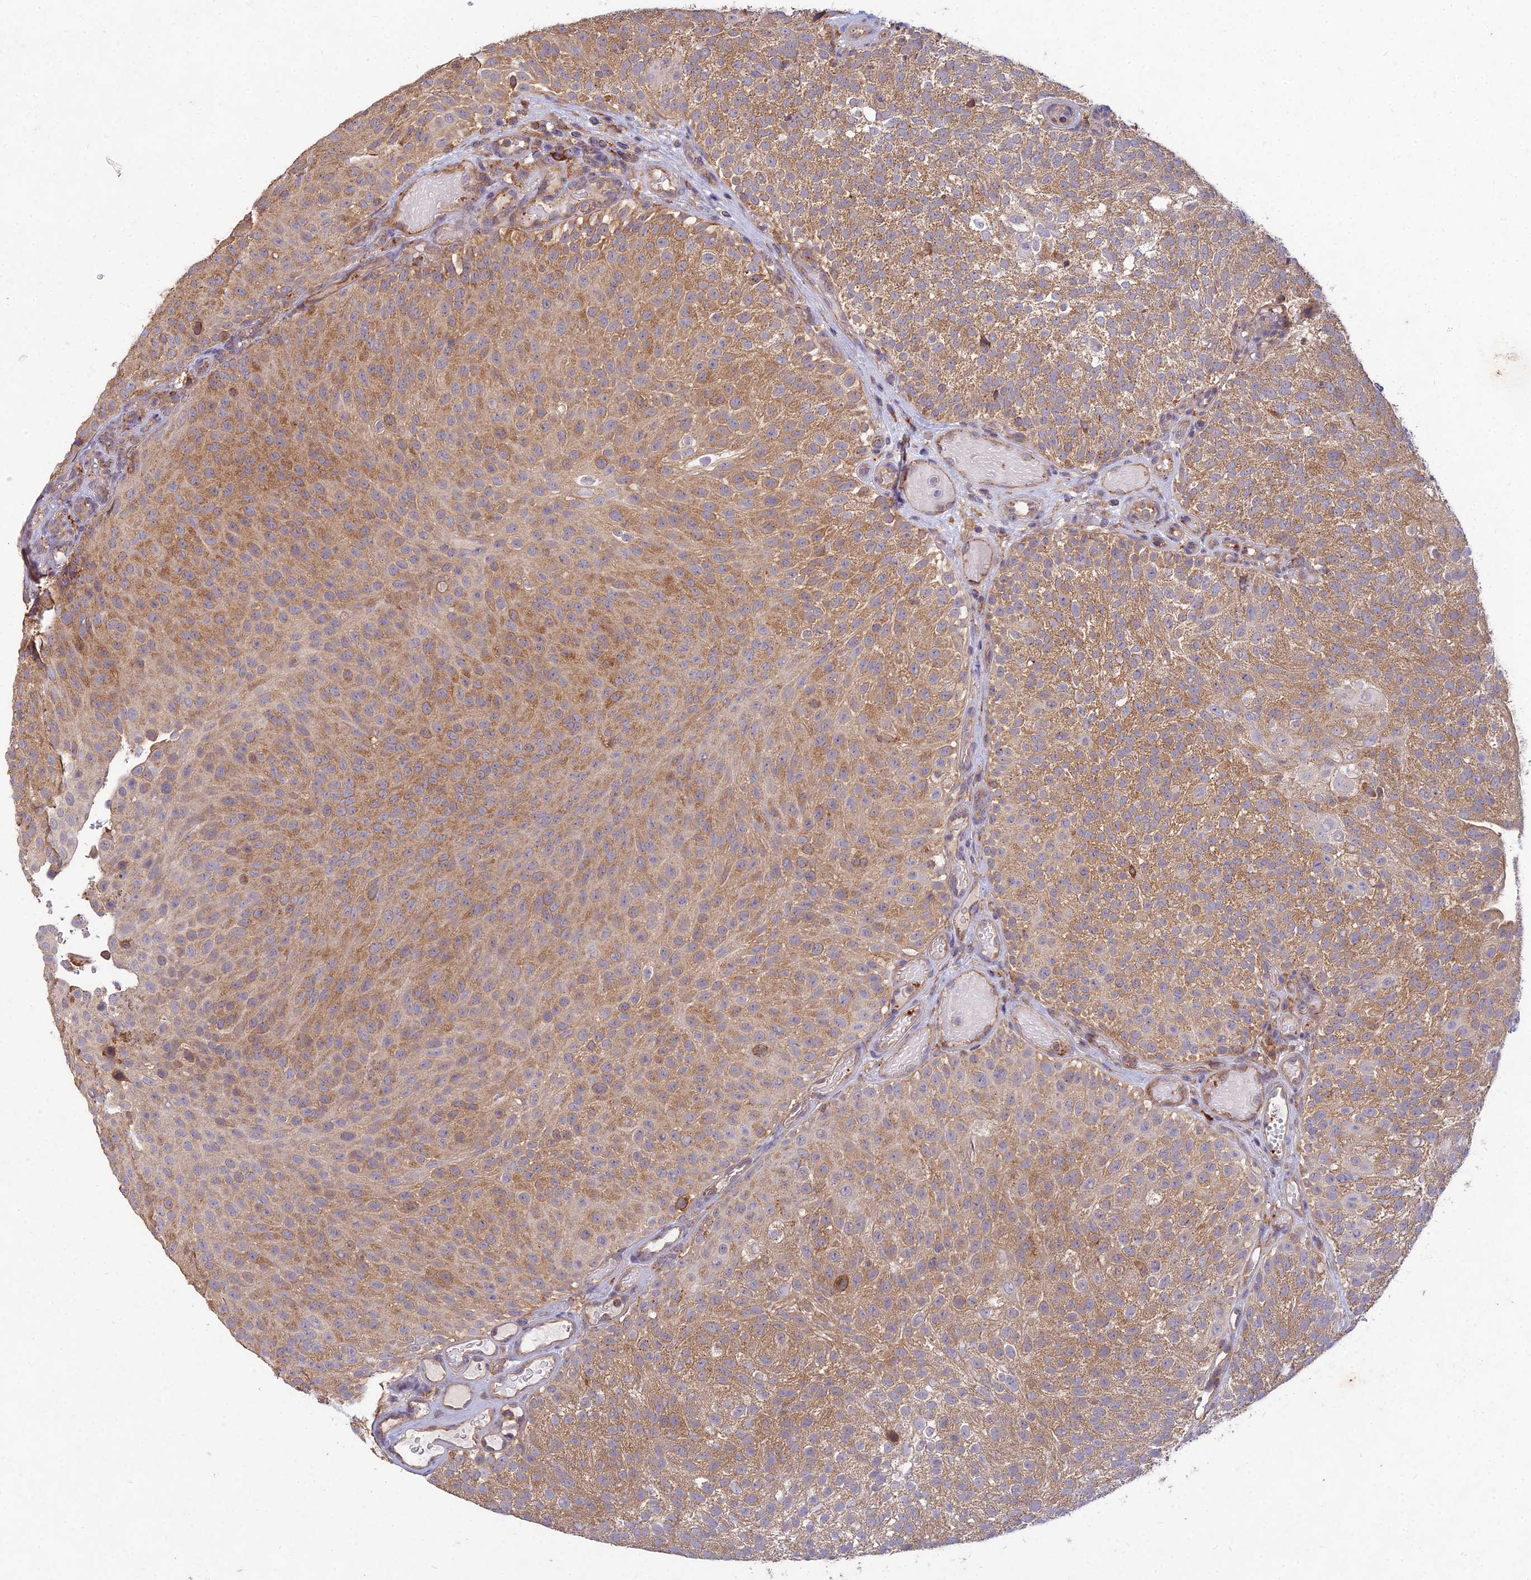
{"staining": {"intensity": "moderate", "quantity": ">75%", "location": "cytoplasmic/membranous"}, "tissue": "urothelial cancer", "cell_type": "Tumor cells", "image_type": "cancer", "snomed": [{"axis": "morphology", "description": "Urothelial carcinoma, Low grade"}, {"axis": "topography", "description": "Urinary bladder"}], "caption": "Immunohistochemistry (IHC) of urothelial carcinoma (low-grade) reveals medium levels of moderate cytoplasmic/membranous positivity in about >75% of tumor cells. The staining was performed using DAB to visualize the protein expression in brown, while the nuclei were stained in blue with hematoxylin (Magnification: 20x).", "gene": "NXNL2", "patient": {"sex": "male", "age": 78}}